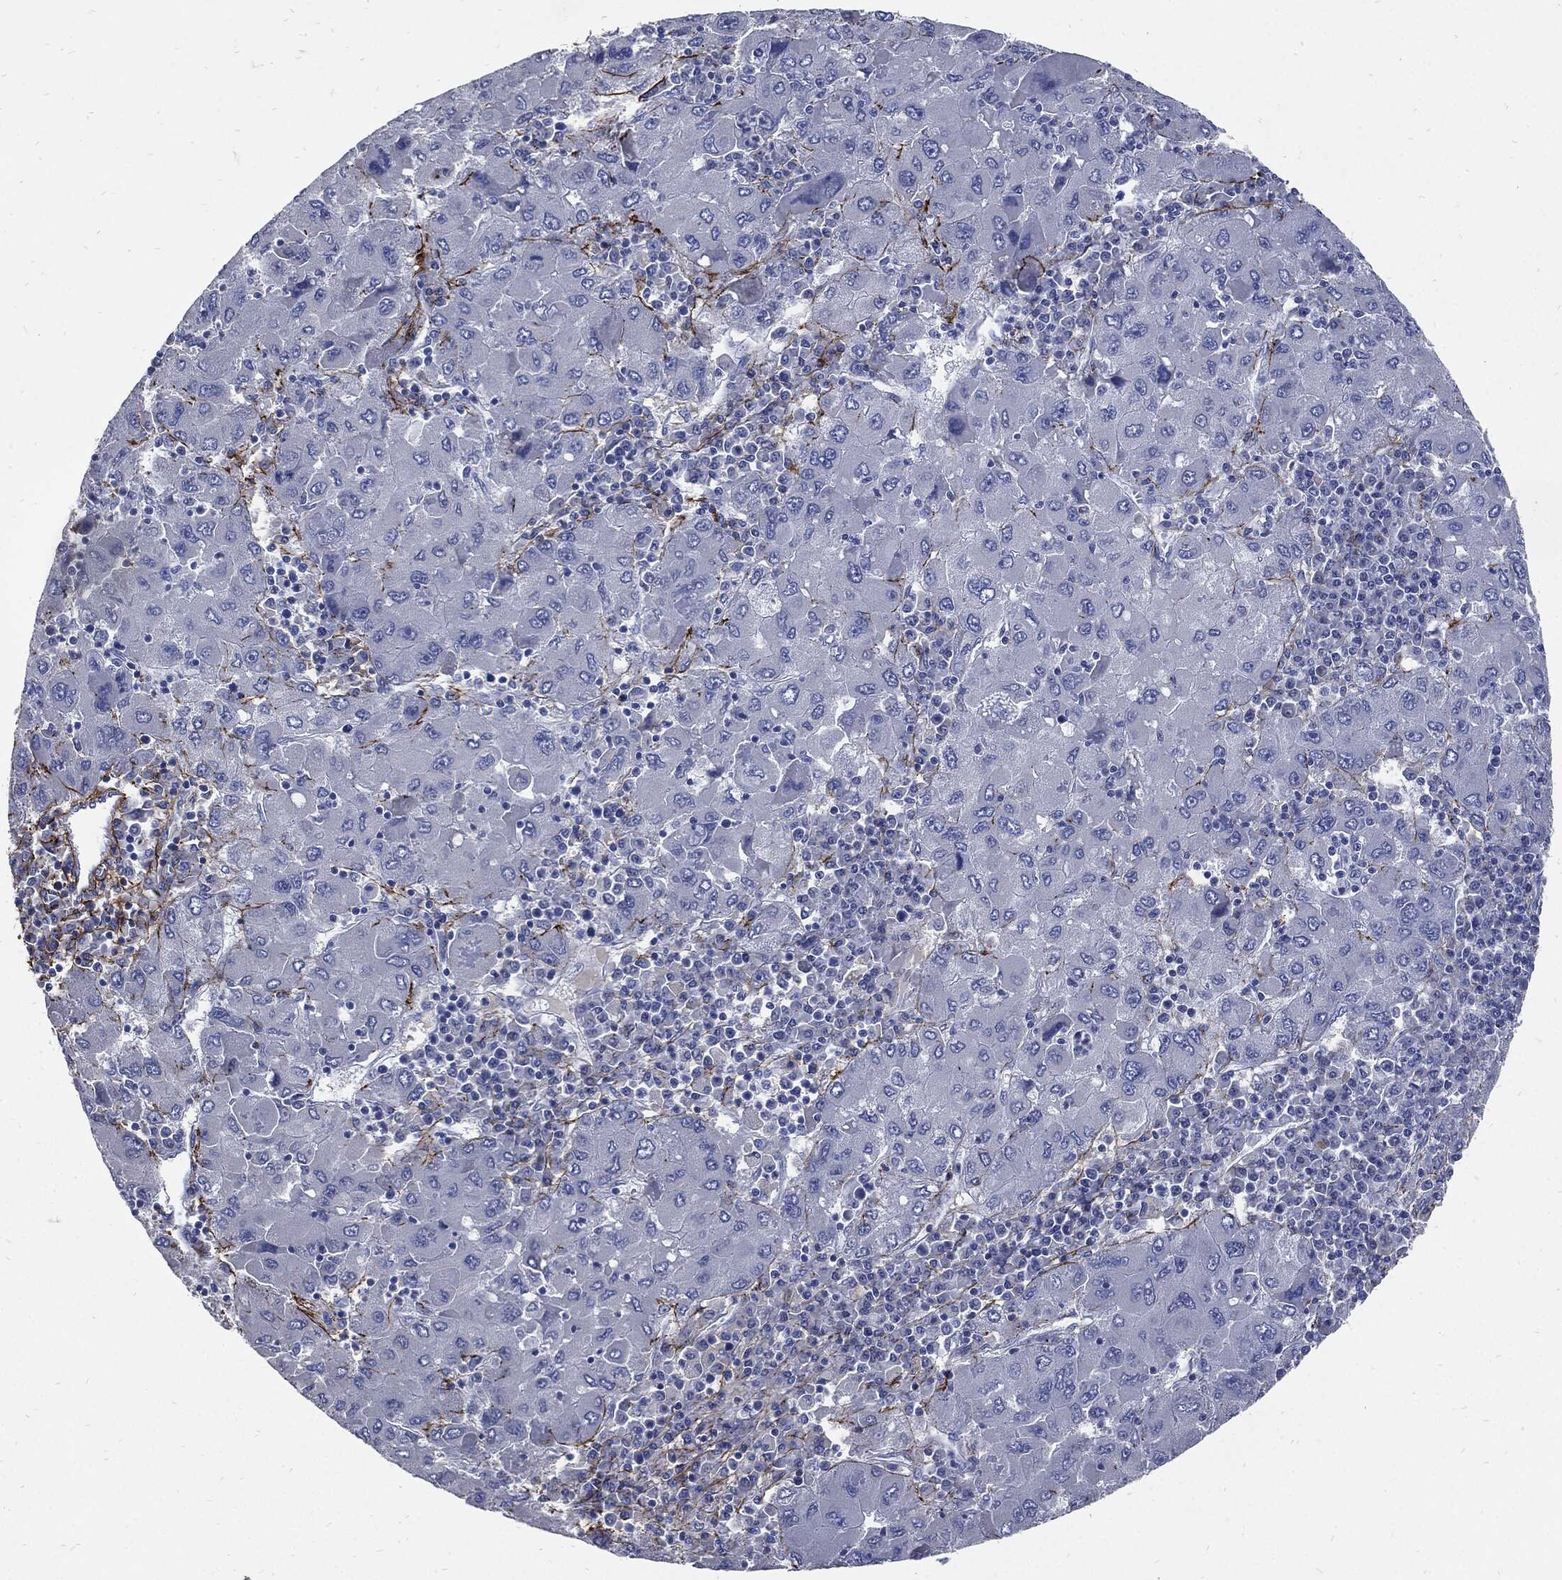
{"staining": {"intensity": "negative", "quantity": "none", "location": "none"}, "tissue": "liver cancer", "cell_type": "Tumor cells", "image_type": "cancer", "snomed": [{"axis": "morphology", "description": "Carcinoma, Hepatocellular, NOS"}, {"axis": "topography", "description": "Liver"}], "caption": "Tumor cells are negative for brown protein staining in hepatocellular carcinoma (liver).", "gene": "FBN1", "patient": {"sex": "male", "age": 75}}